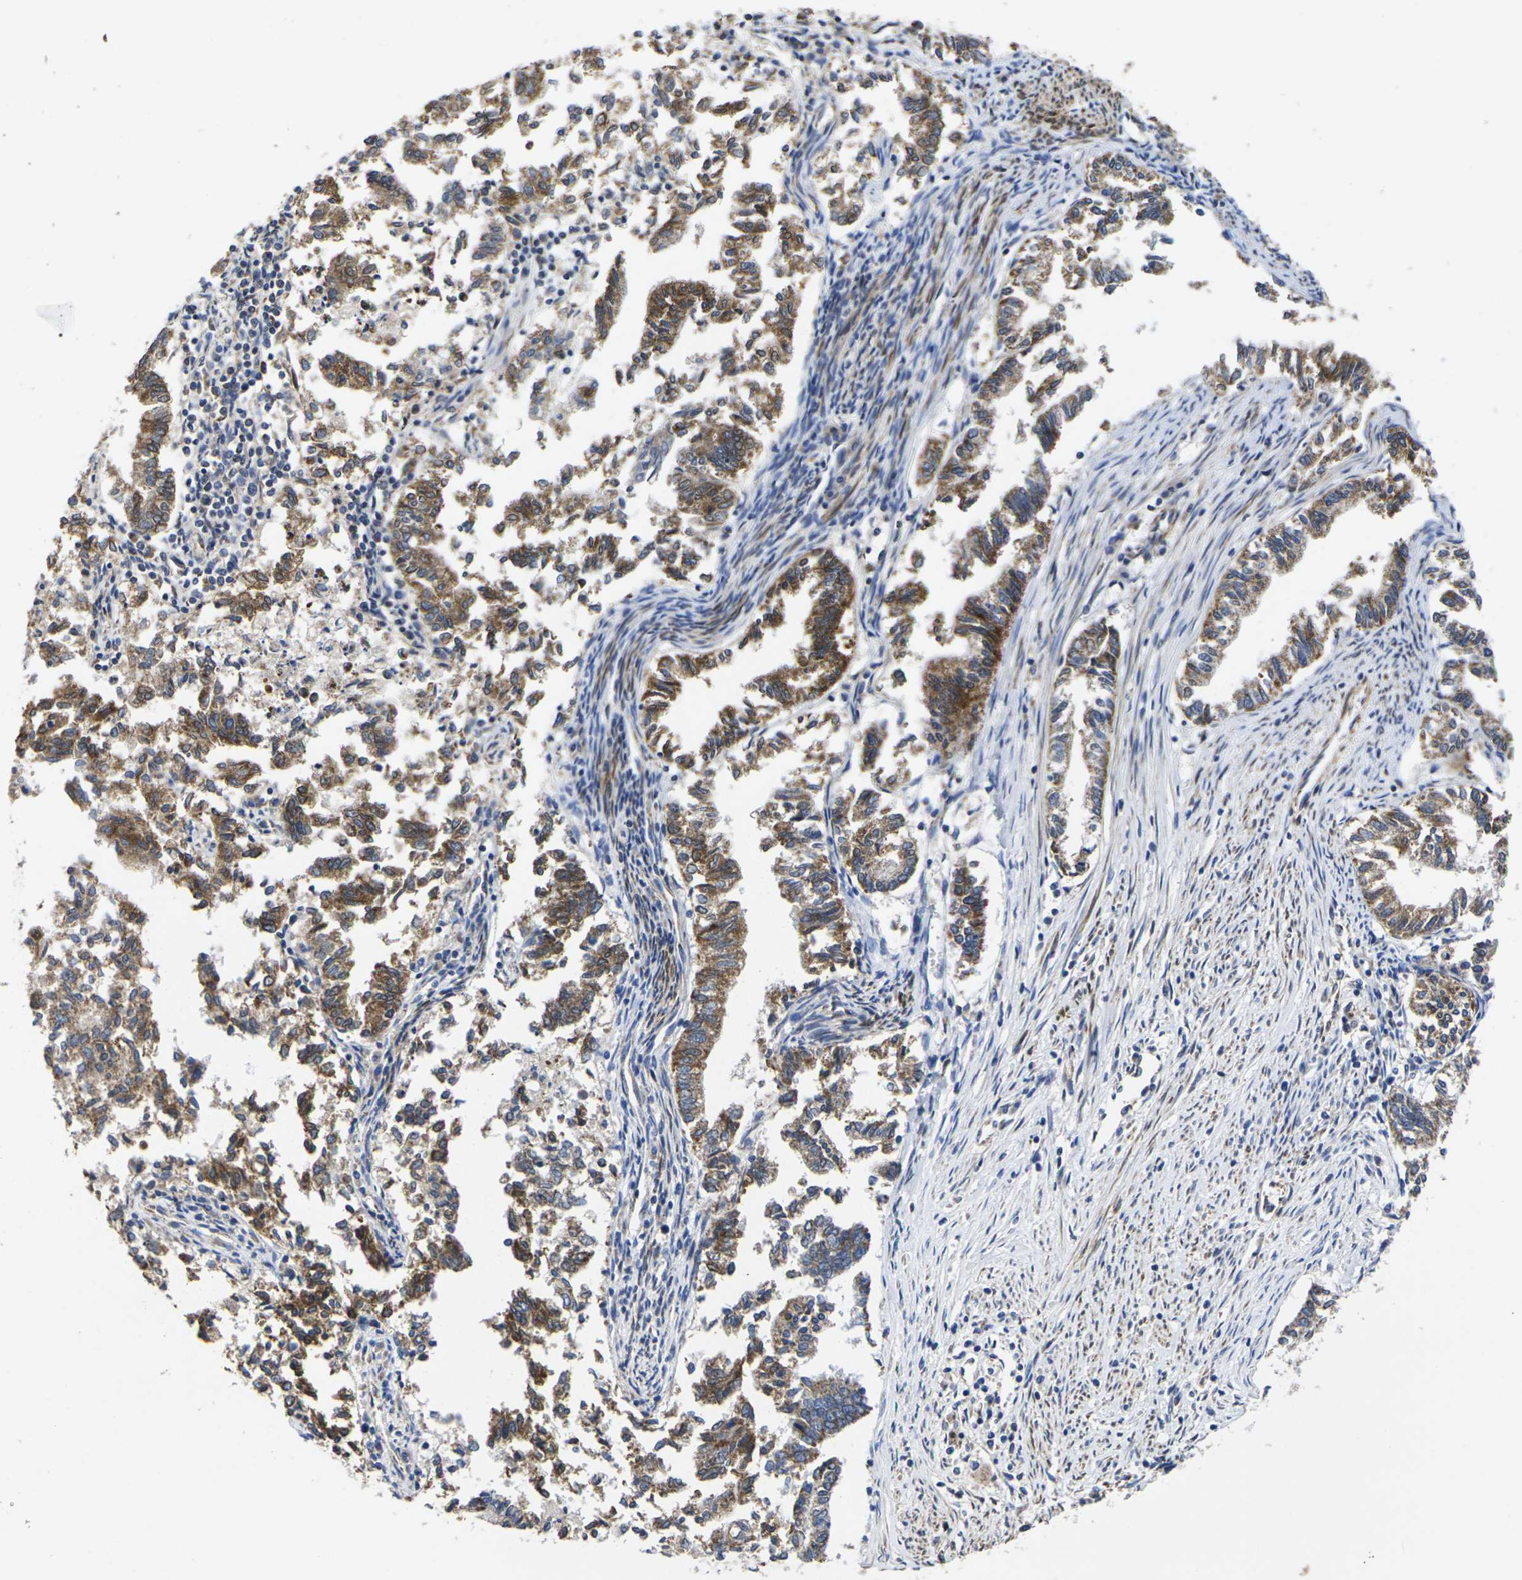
{"staining": {"intensity": "moderate", "quantity": "25%-75%", "location": "cytoplasmic/membranous"}, "tissue": "endometrial cancer", "cell_type": "Tumor cells", "image_type": "cancer", "snomed": [{"axis": "morphology", "description": "Necrosis, NOS"}, {"axis": "morphology", "description": "Adenocarcinoma, NOS"}, {"axis": "topography", "description": "Endometrium"}], "caption": "Adenocarcinoma (endometrial) stained with a protein marker shows moderate staining in tumor cells.", "gene": "P2RY11", "patient": {"sex": "female", "age": 79}}